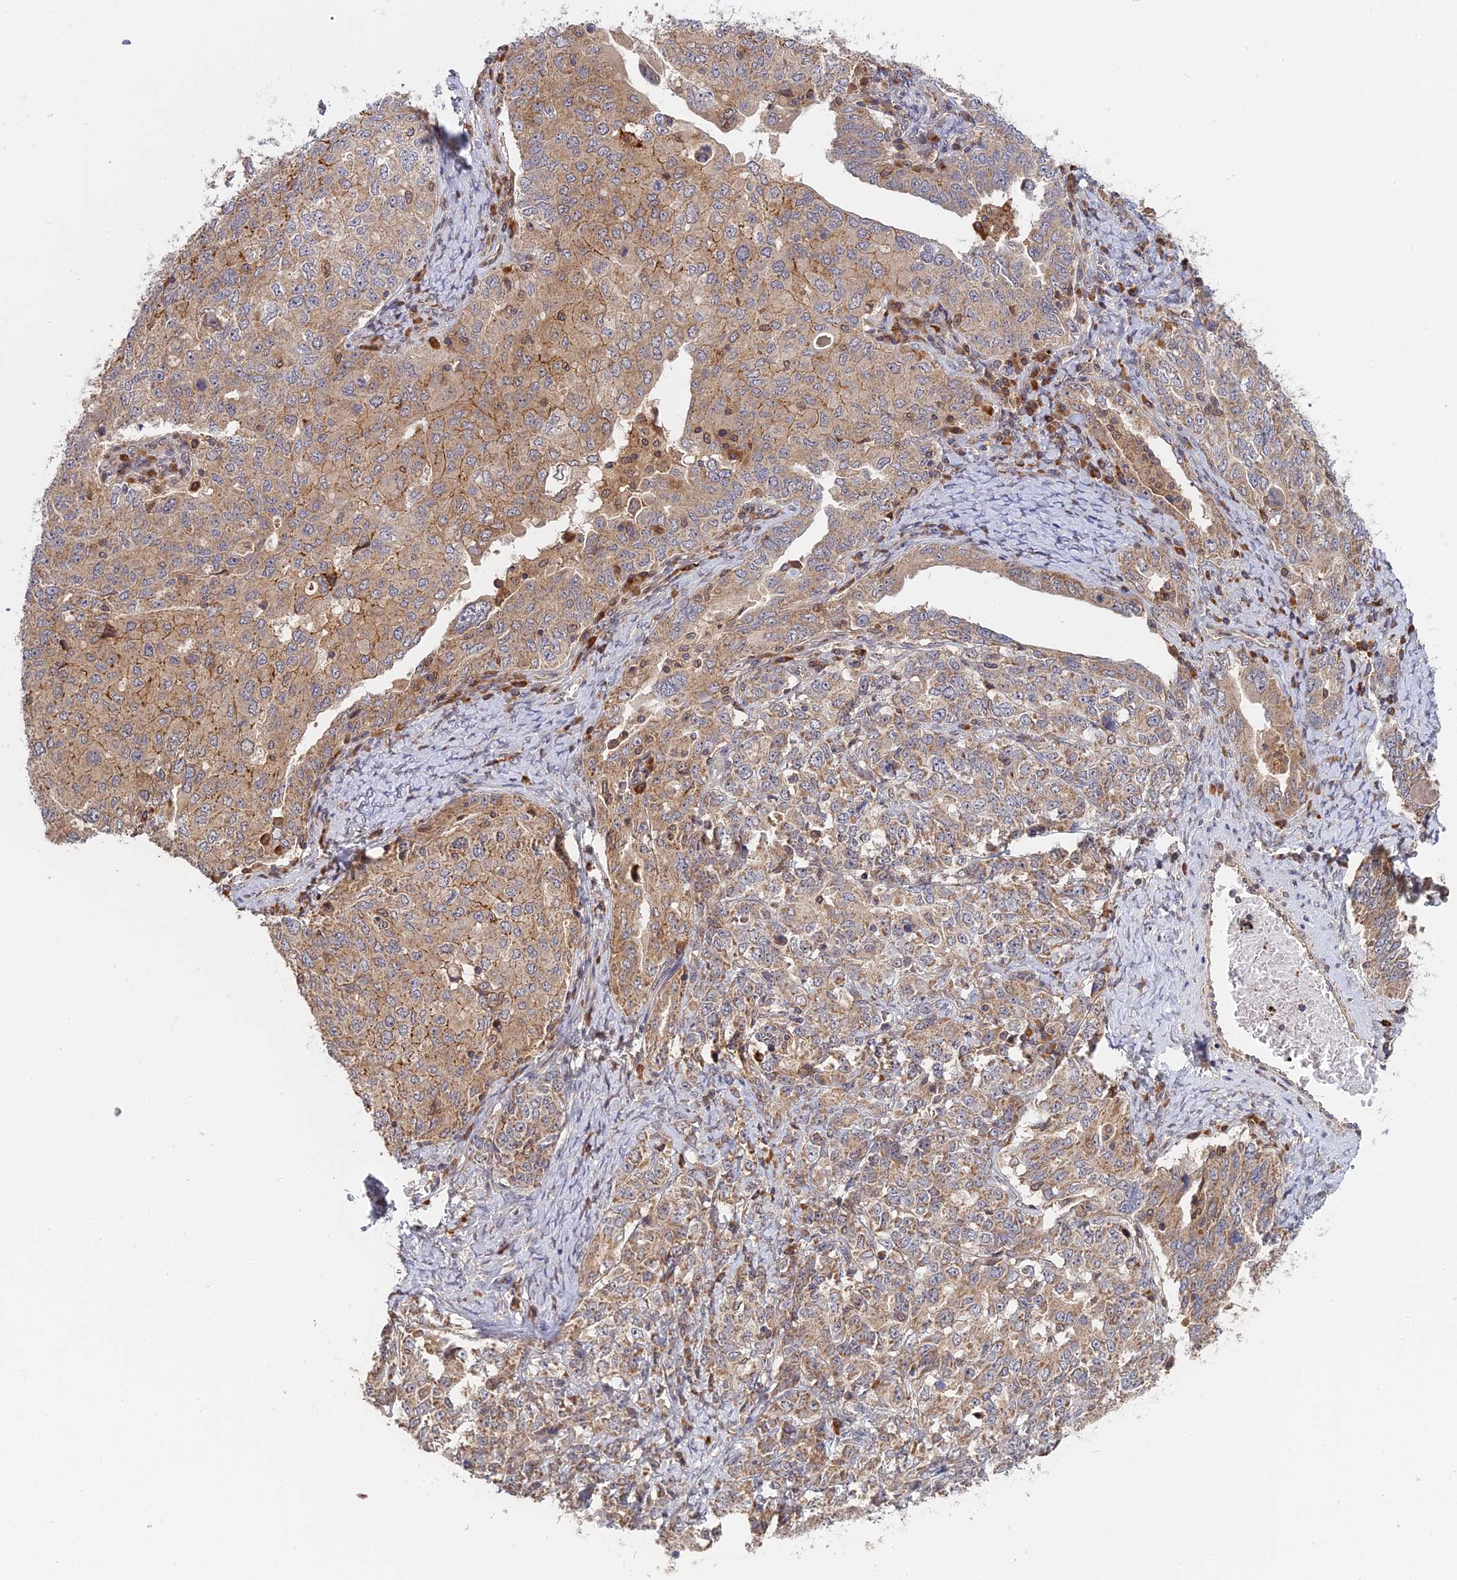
{"staining": {"intensity": "moderate", "quantity": "25%-75%", "location": "cytoplasmic/membranous"}, "tissue": "ovarian cancer", "cell_type": "Tumor cells", "image_type": "cancer", "snomed": [{"axis": "morphology", "description": "Carcinoma, endometroid"}, {"axis": "topography", "description": "Ovary"}], "caption": "Immunohistochemistry of human ovarian endometroid carcinoma exhibits medium levels of moderate cytoplasmic/membranous staining in approximately 25%-75% of tumor cells. The staining was performed using DAB (3,3'-diaminobenzidine) to visualize the protein expression in brown, while the nuclei were stained in blue with hematoxylin (Magnification: 20x).", "gene": "IL21R", "patient": {"sex": "female", "age": 62}}